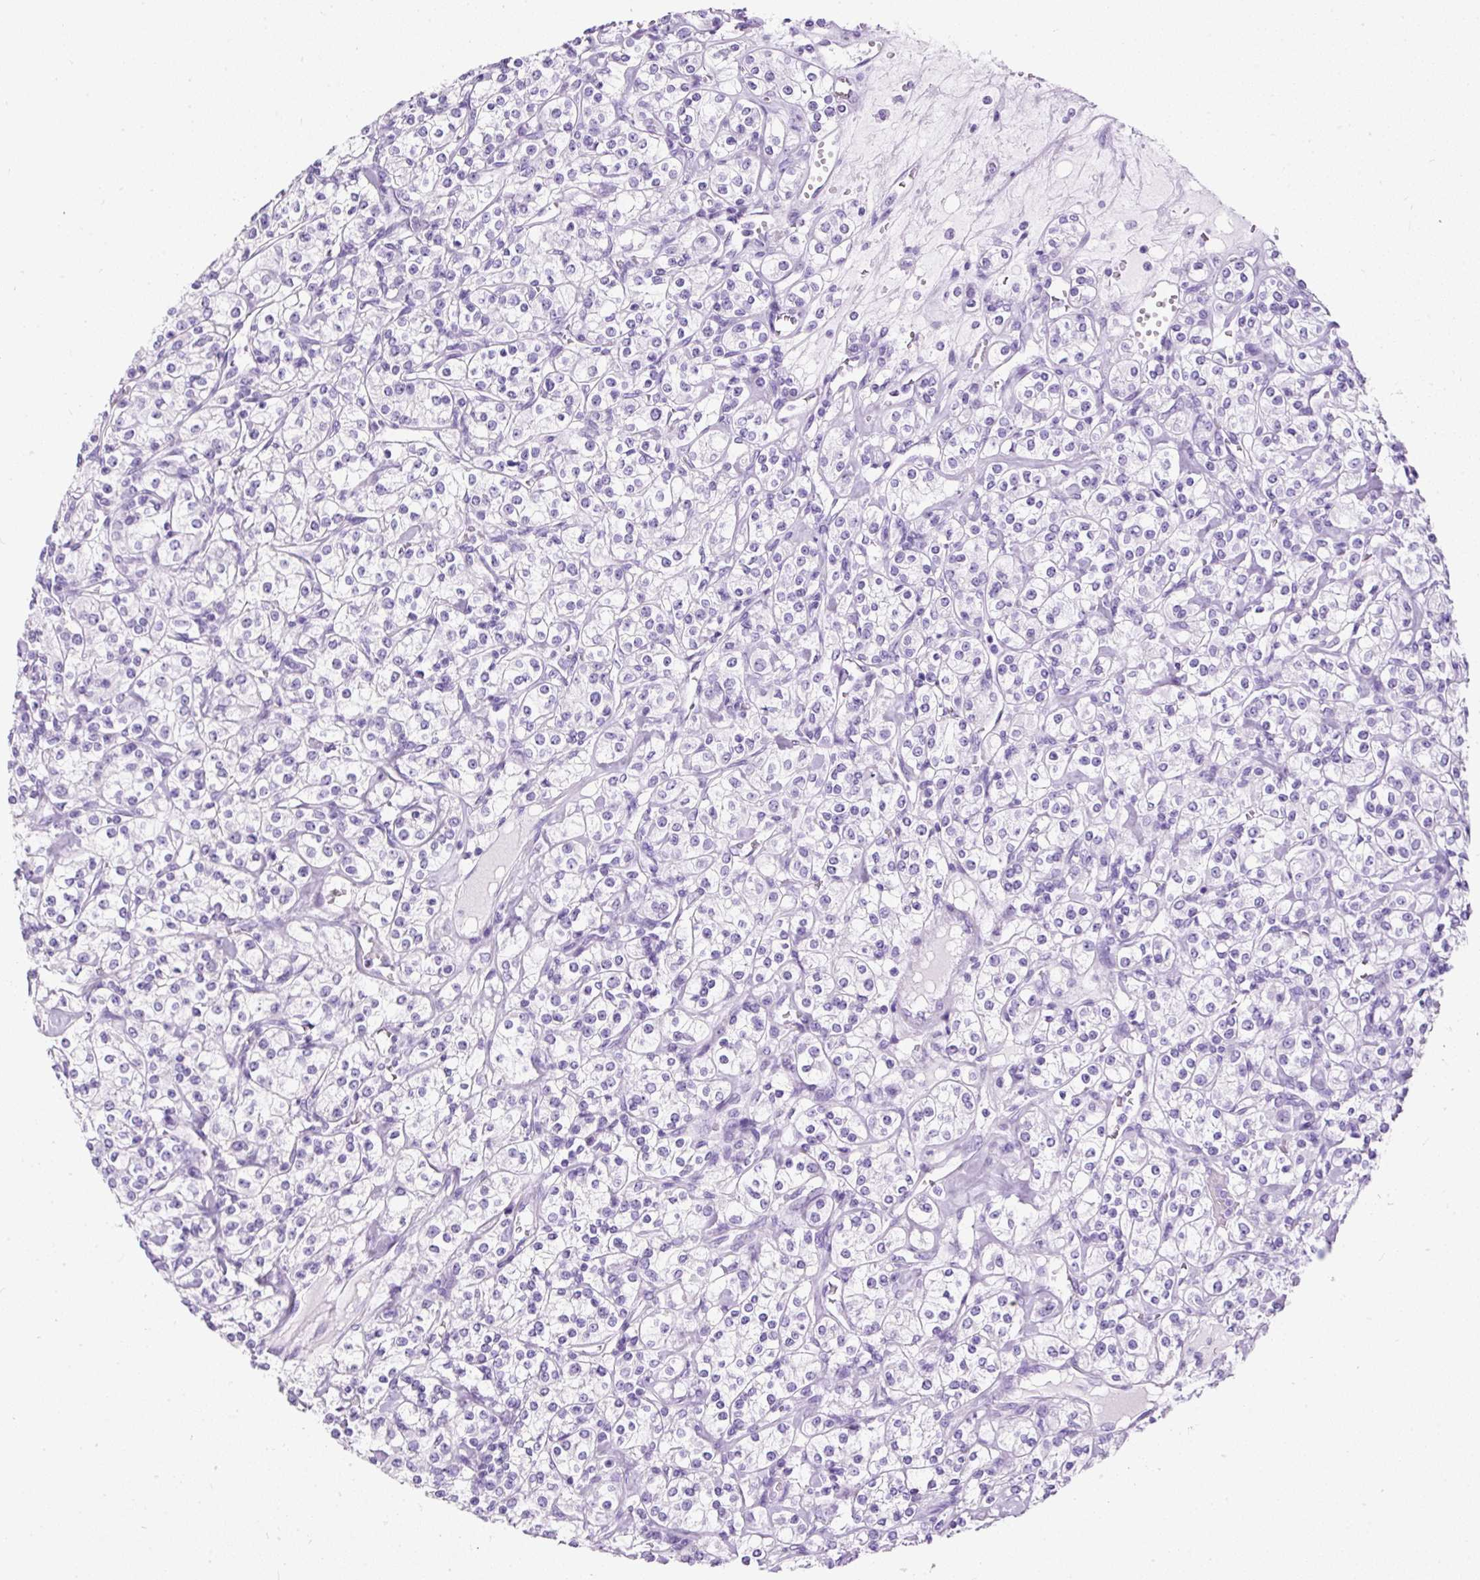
{"staining": {"intensity": "negative", "quantity": "none", "location": "none"}, "tissue": "renal cancer", "cell_type": "Tumor cells", "image_type": "cancer", "snomed": [{"axis": "morphology", "description": "Adenocarcinoma, NOS"}, {"axis": "topography", "description": "Kidney"}], "caption": "Renal adenocarcinoma stained for a protein using immunohistochemistry shows no staining tumor cells.", "gene": "NTS", "patient": {"sex": "male", "age": 77}}